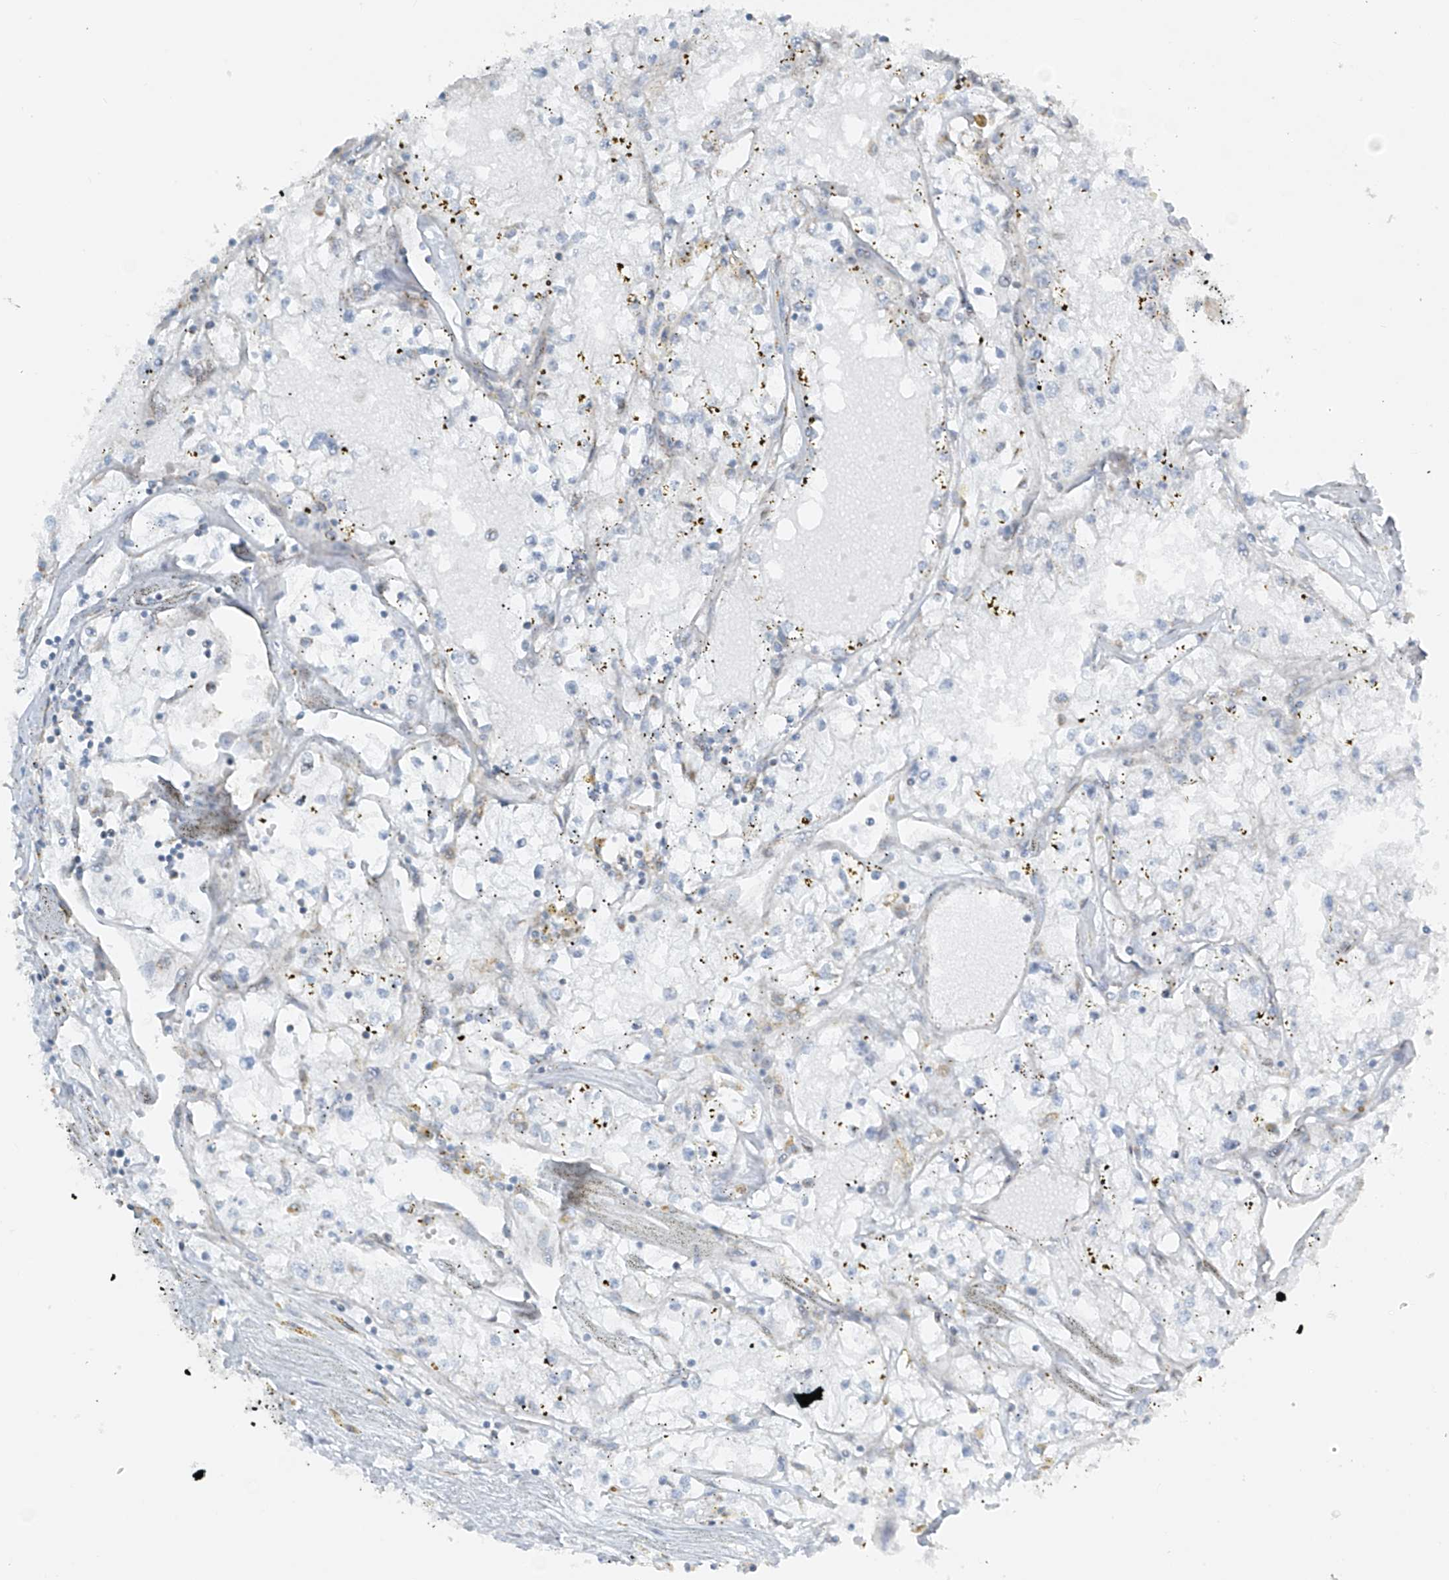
{"staining": {"intensity": "negative", "quantity": "none", "location": "none"}, "tissue": "renal cancer", "cell_type": "Tumor cells", "image_type": "cancer", "snomed": [{"axis": "morphology", "description": "Adenocarcinoma, NOS"}, {"axis": "topography", "description": "Kidney"}], "caption": "High power microscopy photomicrograph of an IHC micrograph of renal adenocarcinoma, revealing no significant expression in tumor cells.", "gene": "SMDT1", "patient": {"sex": "male", "age": 56}}